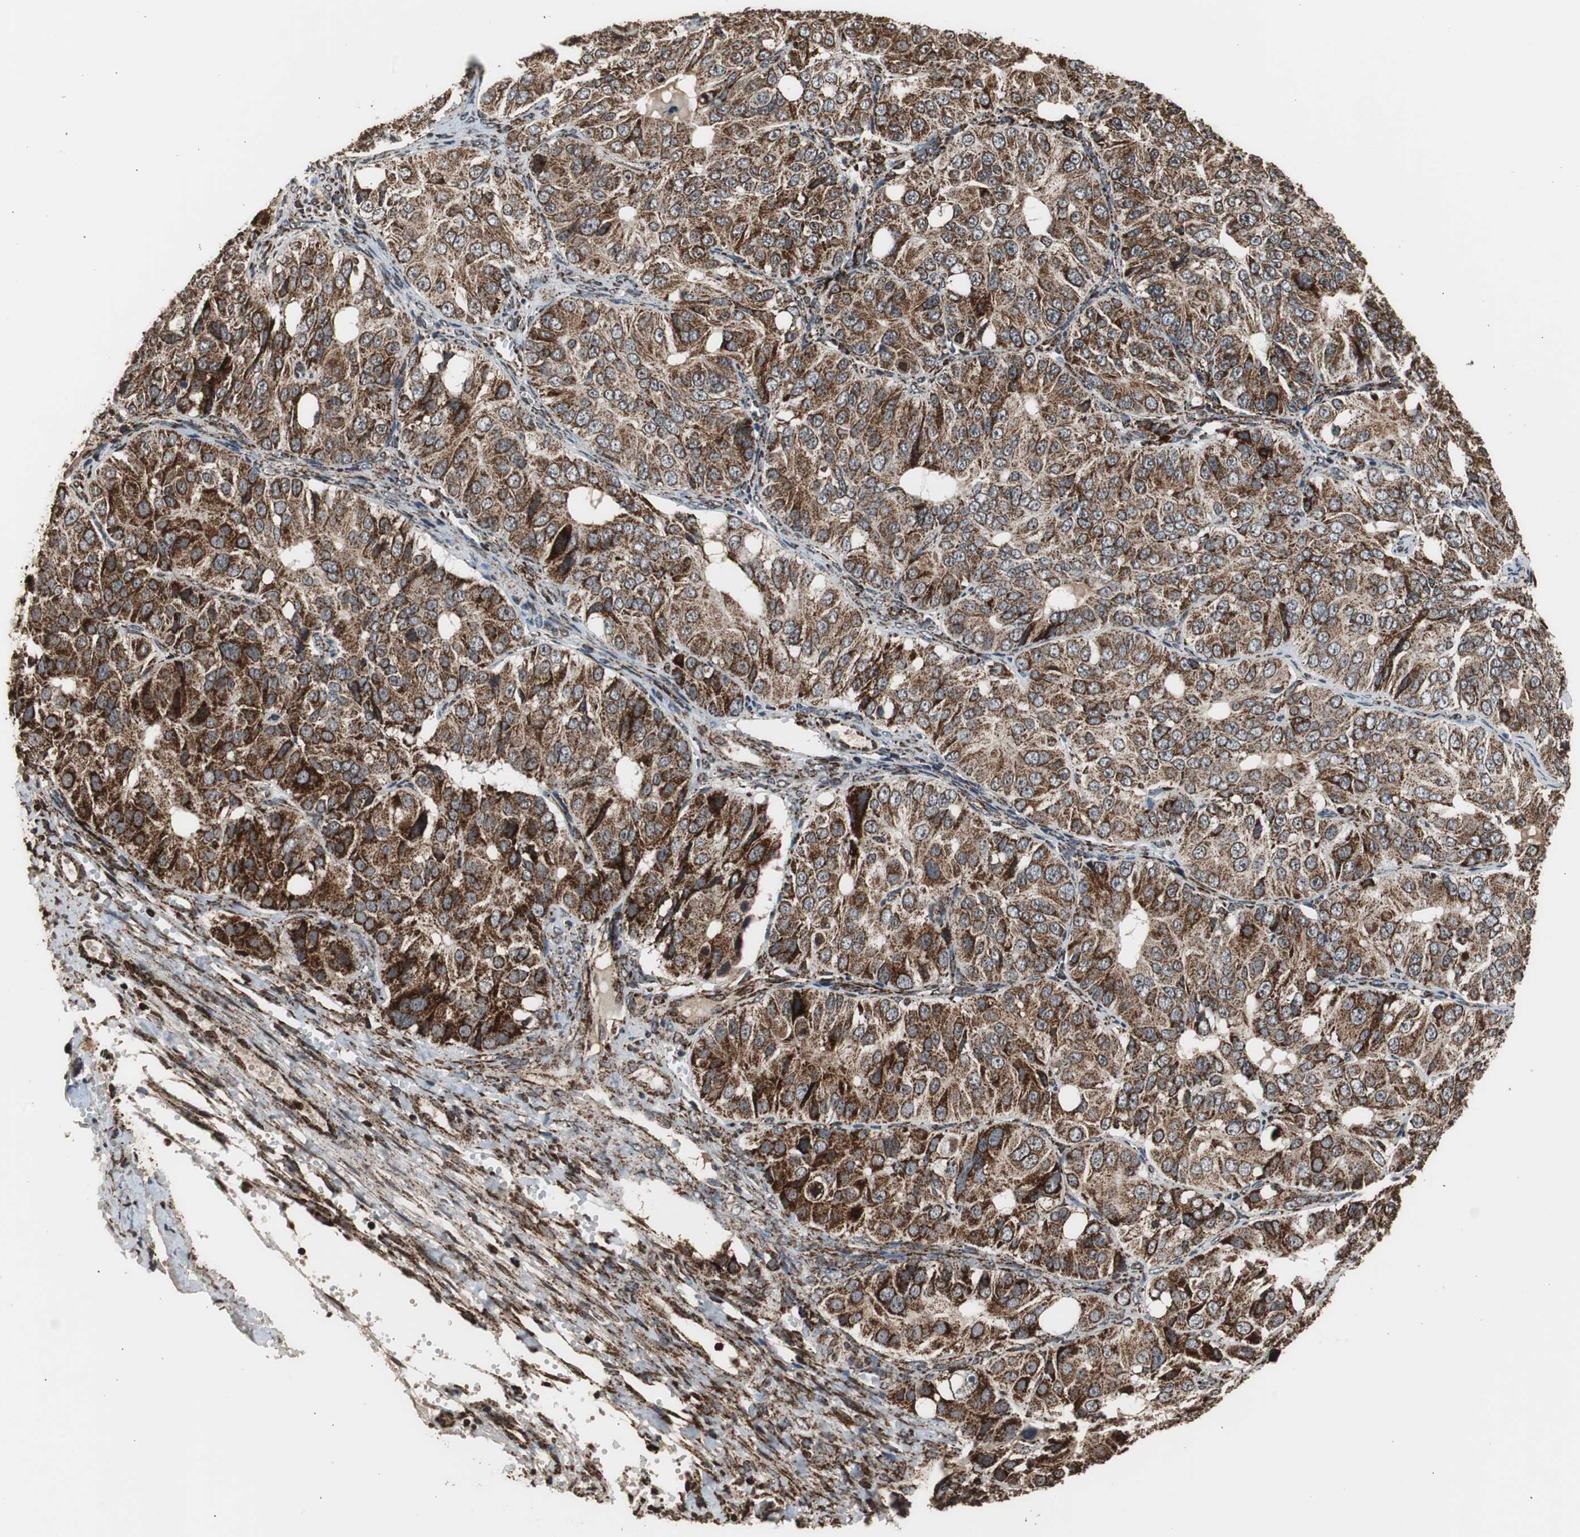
{"staining": {"intensity": "strong", "quantity": ">75%", "location": "cytoplasmic/membranous"}, "tissue": "ovarian cancer", "cell_type": "Tumor cells", "image_type": "cancer", "snomed": [{"axis": "morphology", "description": "Carcinoma, endometroid"}, {"axis": "topography", "description": "Ovary"}], "caption": "This is an image of immunohistochemistry staining of endometroid carcinoma (ovarian), which shows strong staining in the cytoplasmic/membranous of tumor cells.", "gene": "HSPA9", "patient": {"sex": "female", "age": 51}}